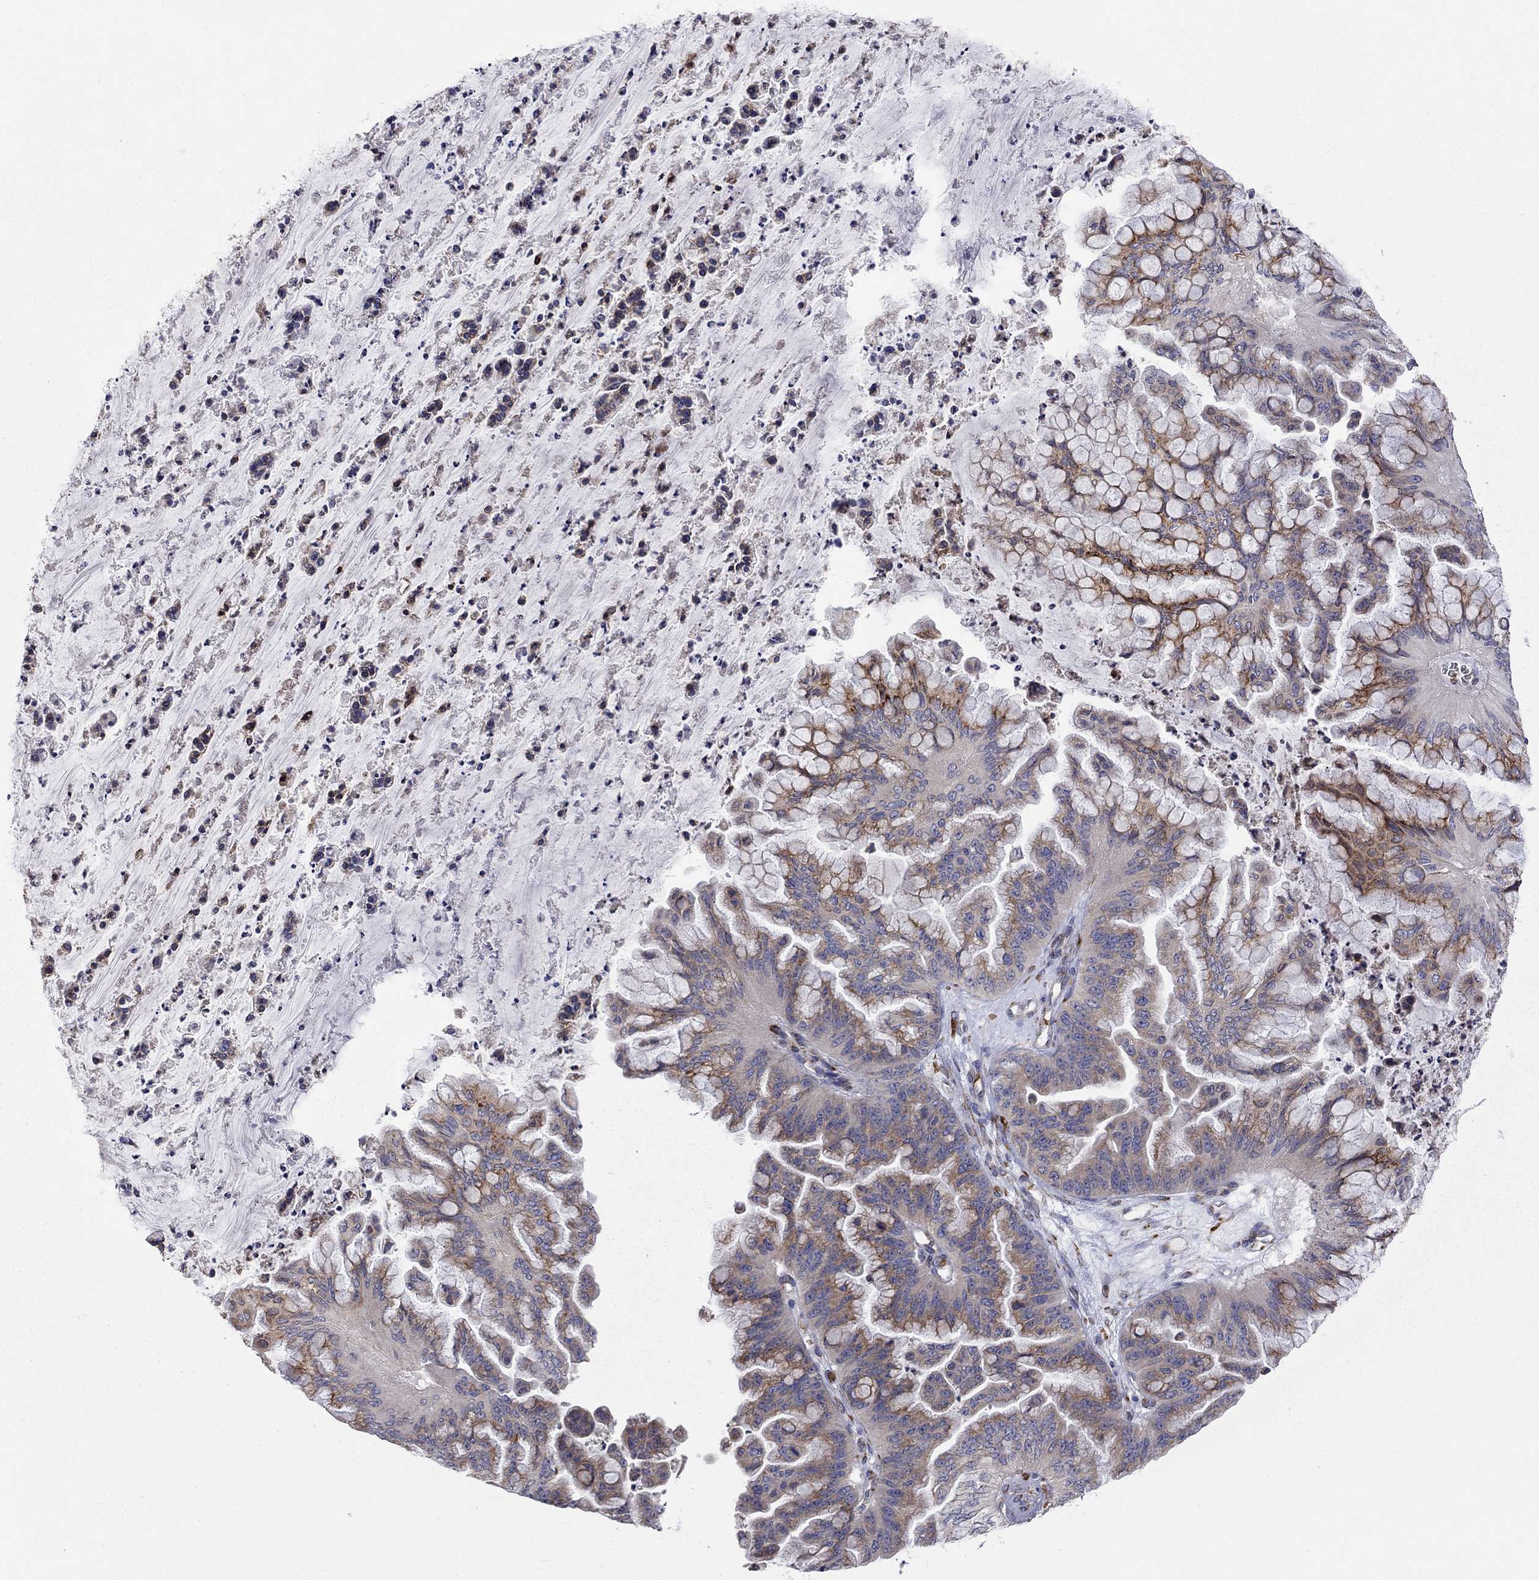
{"staining": {"intensity": "moderate", "quantity": "25%-75%", "location": "cytoplasmic/membranous"}, "tissue": "ovarian cancer", "cell_type": "Tumor cells", "image_type": "cancer", "snomed": [{"axis": "morphology", "description": "Cystadenocarcinoma, mucinous, NOS"}, {"axis": "topography", "description": "Ovary"}], "caption": "This micrograph exhibits IHC staining of ovarian mucinous cystadenocarcinoma, with medium moderate cytoplasmic/membranous expression in about 25%-75% of tumor cells.", "gene": "CASTOR1", "patient": {"sex": "female", "age": 67}}